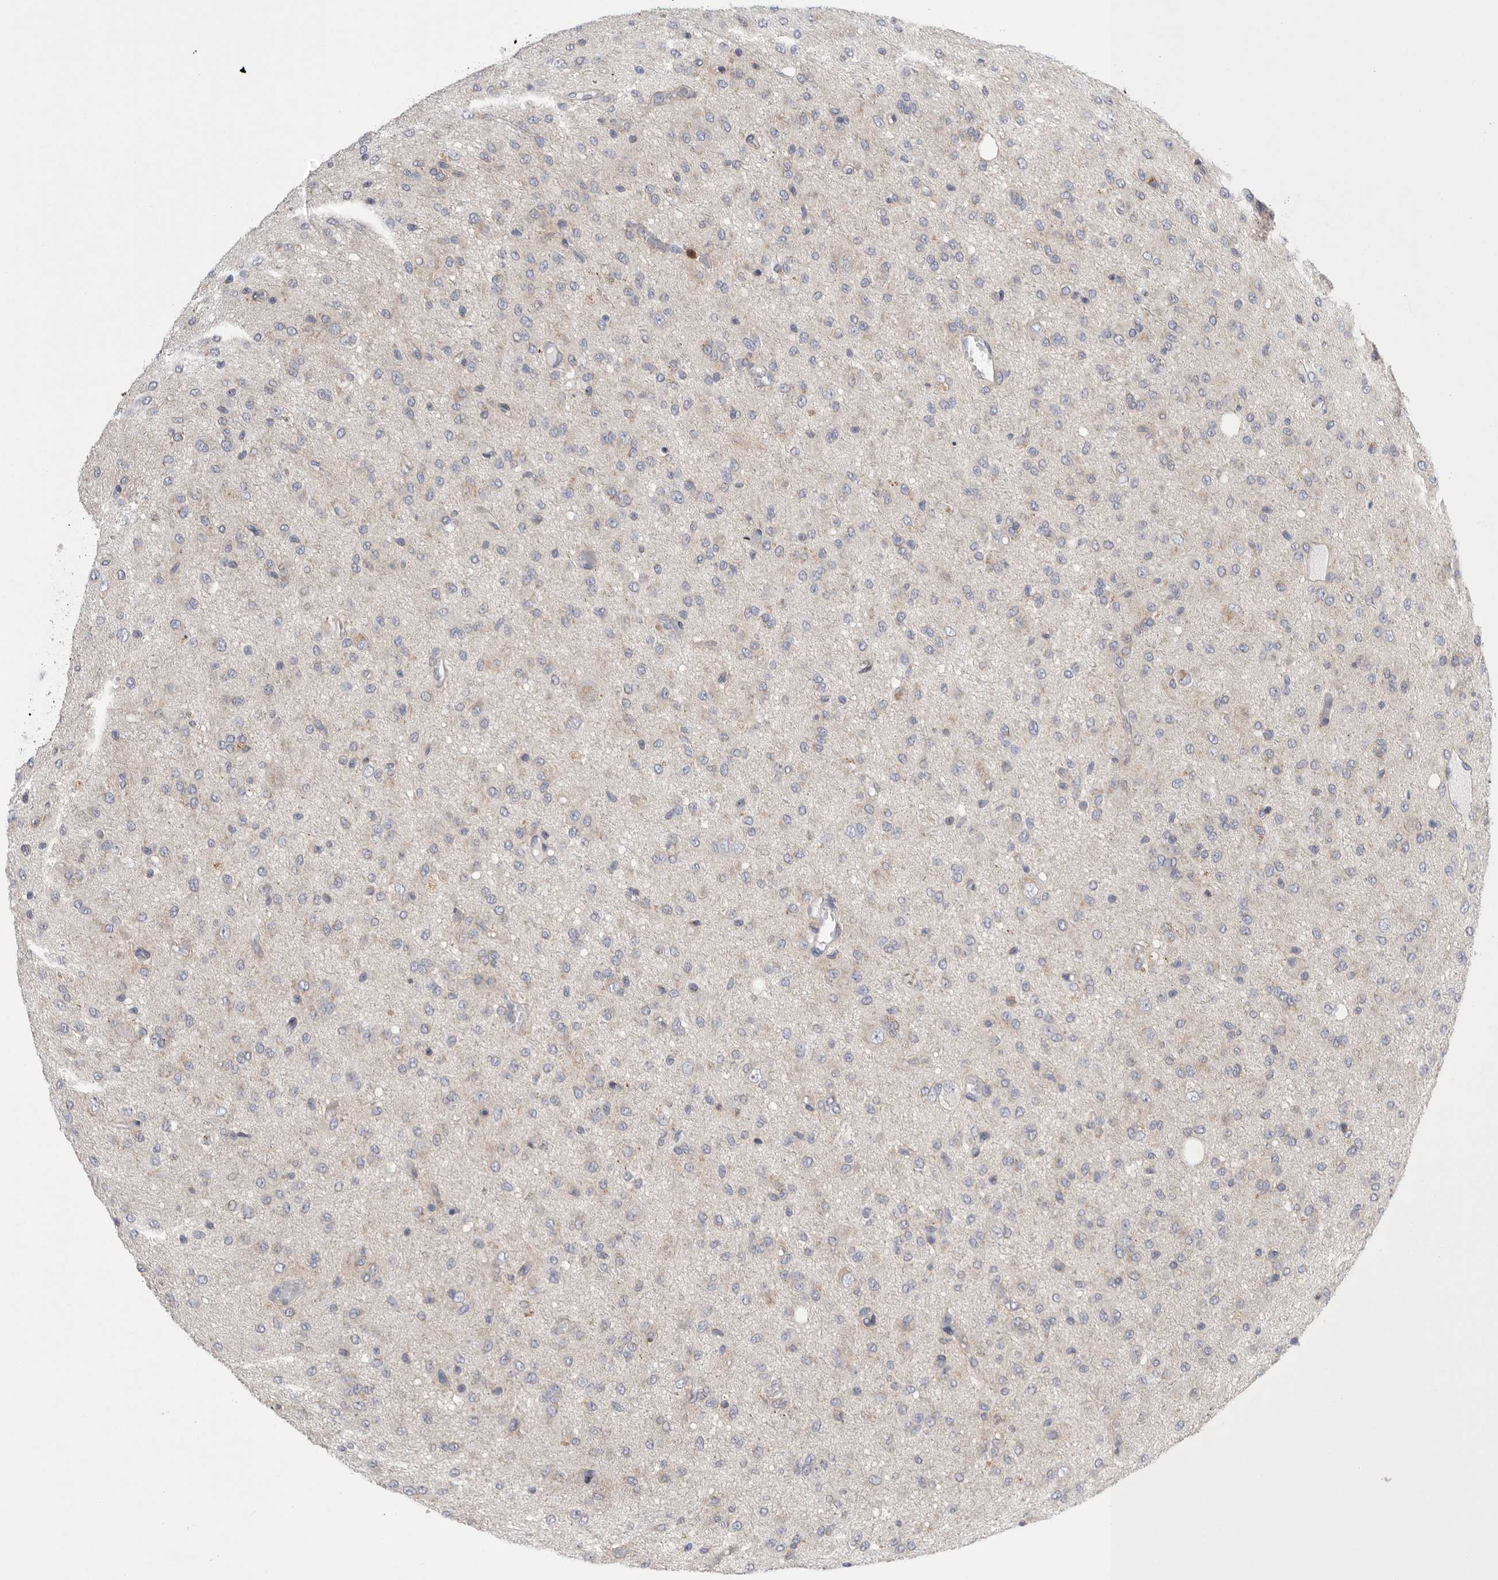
{"staining": {"intensity": "weak", "quantity": "<25%", "location": "cytoplasmic/membranous"}, "tissue": "glioma", "cell_type": "Tumor cells", "image_type": "cancer", "snomed": [{"axis": "morphology", "description": "Glioma, malignant, High grade"}, {"axis": "topography", "description": "Brain"}], "caption": "Tumor cells show no significant expression in malignant glioma (high-grade). Brightfield microscopy of immunohistochemistry stained with DAB (3,3'-diaminobenzidine) (brown) and hematoxylin (blue), captured at high magnification.", "gene": "CCDC126", "patient": {"sex": "female", "age": 59}}